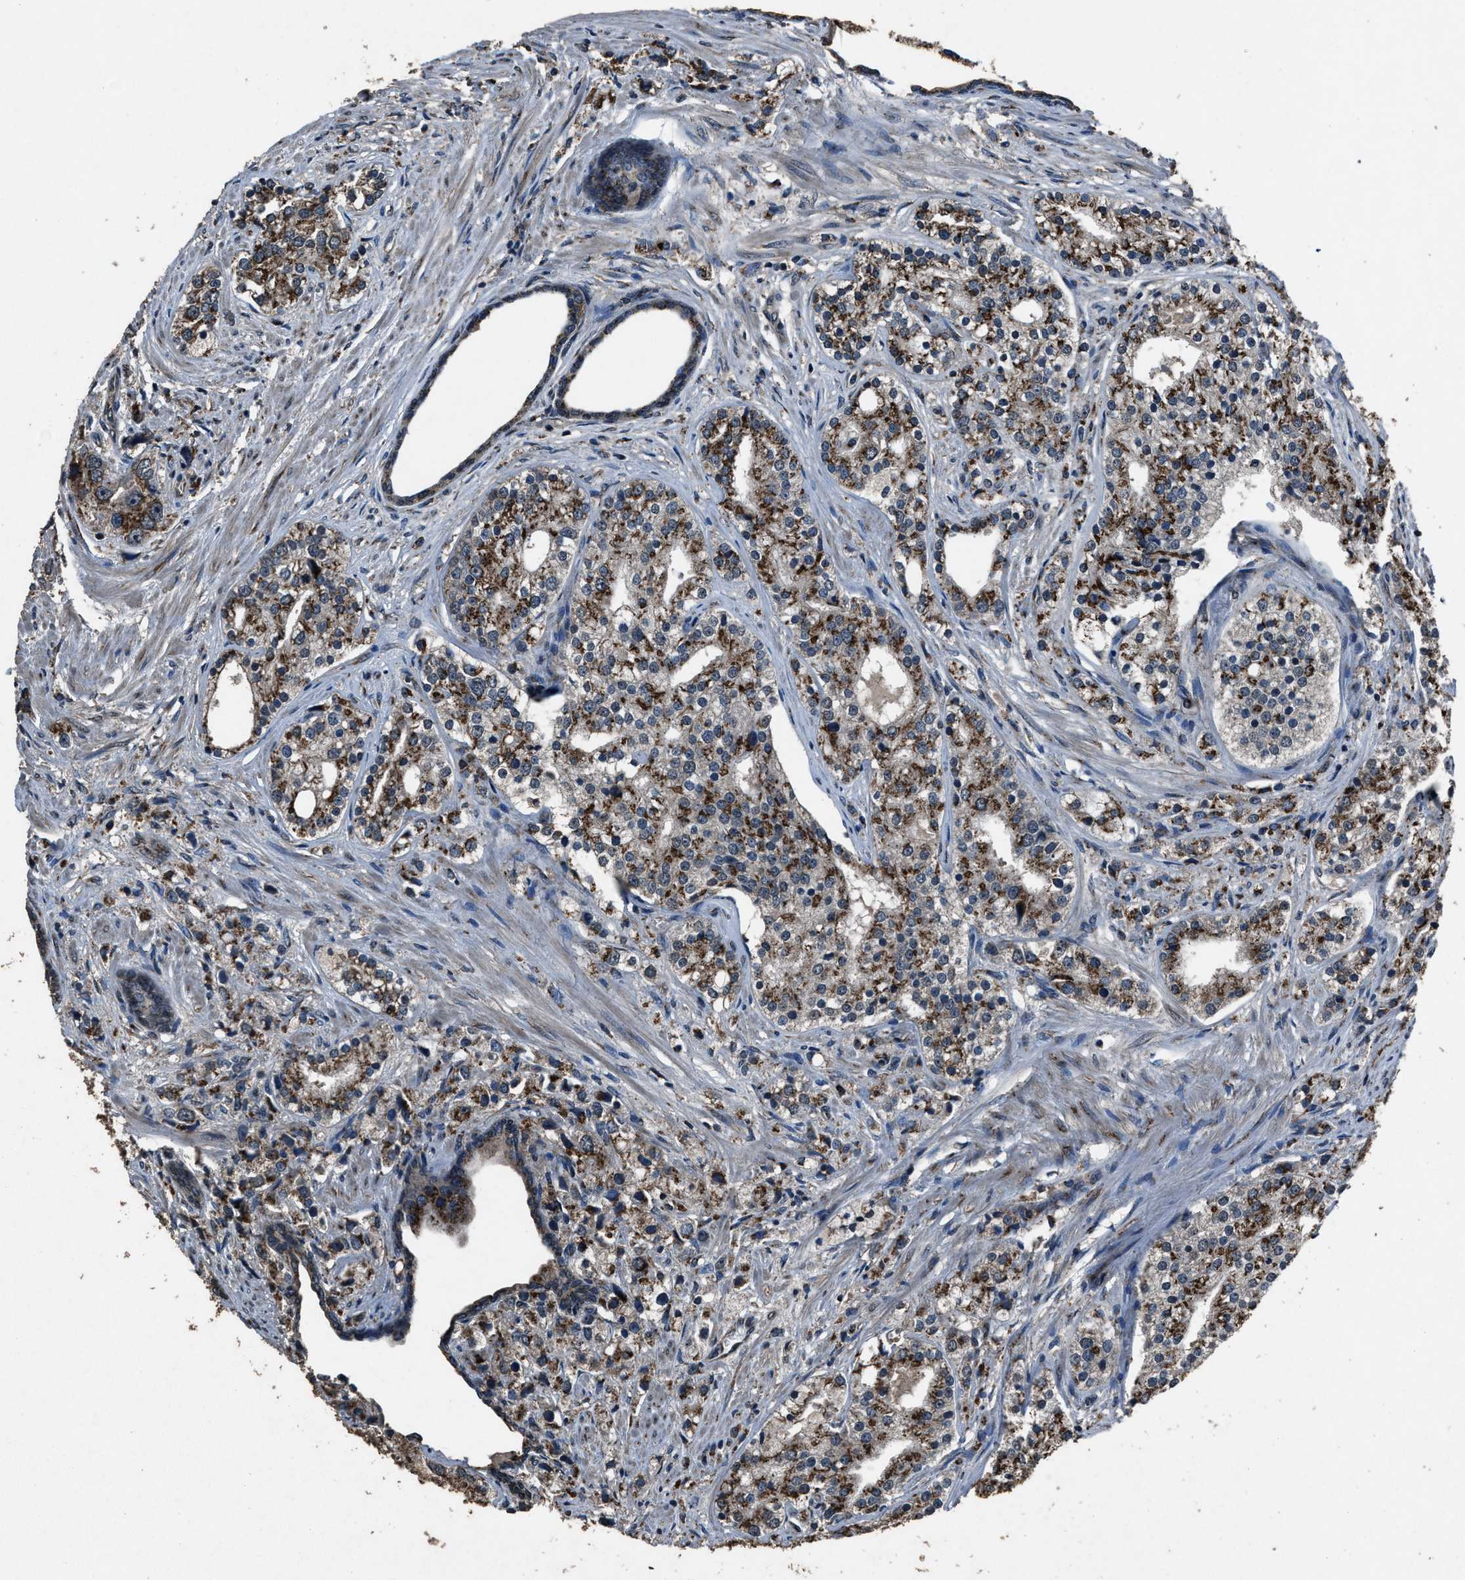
{"staining": {"intensity": "strong", "quantity": "25%-75%", "location": "cytoplasmic/membranous"}, "tissue": "prostate cancer", "cell_type": "Tumor cells", "image_type": "cancer", "snomed": [{"axis": "morphology", "description": "Adenocarcinoma, High grade"}, {"axis": "topography", "description": "Prostate"}], "caption": "Brown immunohistochemical staining in human prostate high-grade adenocarcinoma exhibits strong cytoplasmic/membranous staining in about 25%-75% of tumor cells.", "gene": "SLC38A10", "patient": {"sex": "male", "age": 50}}